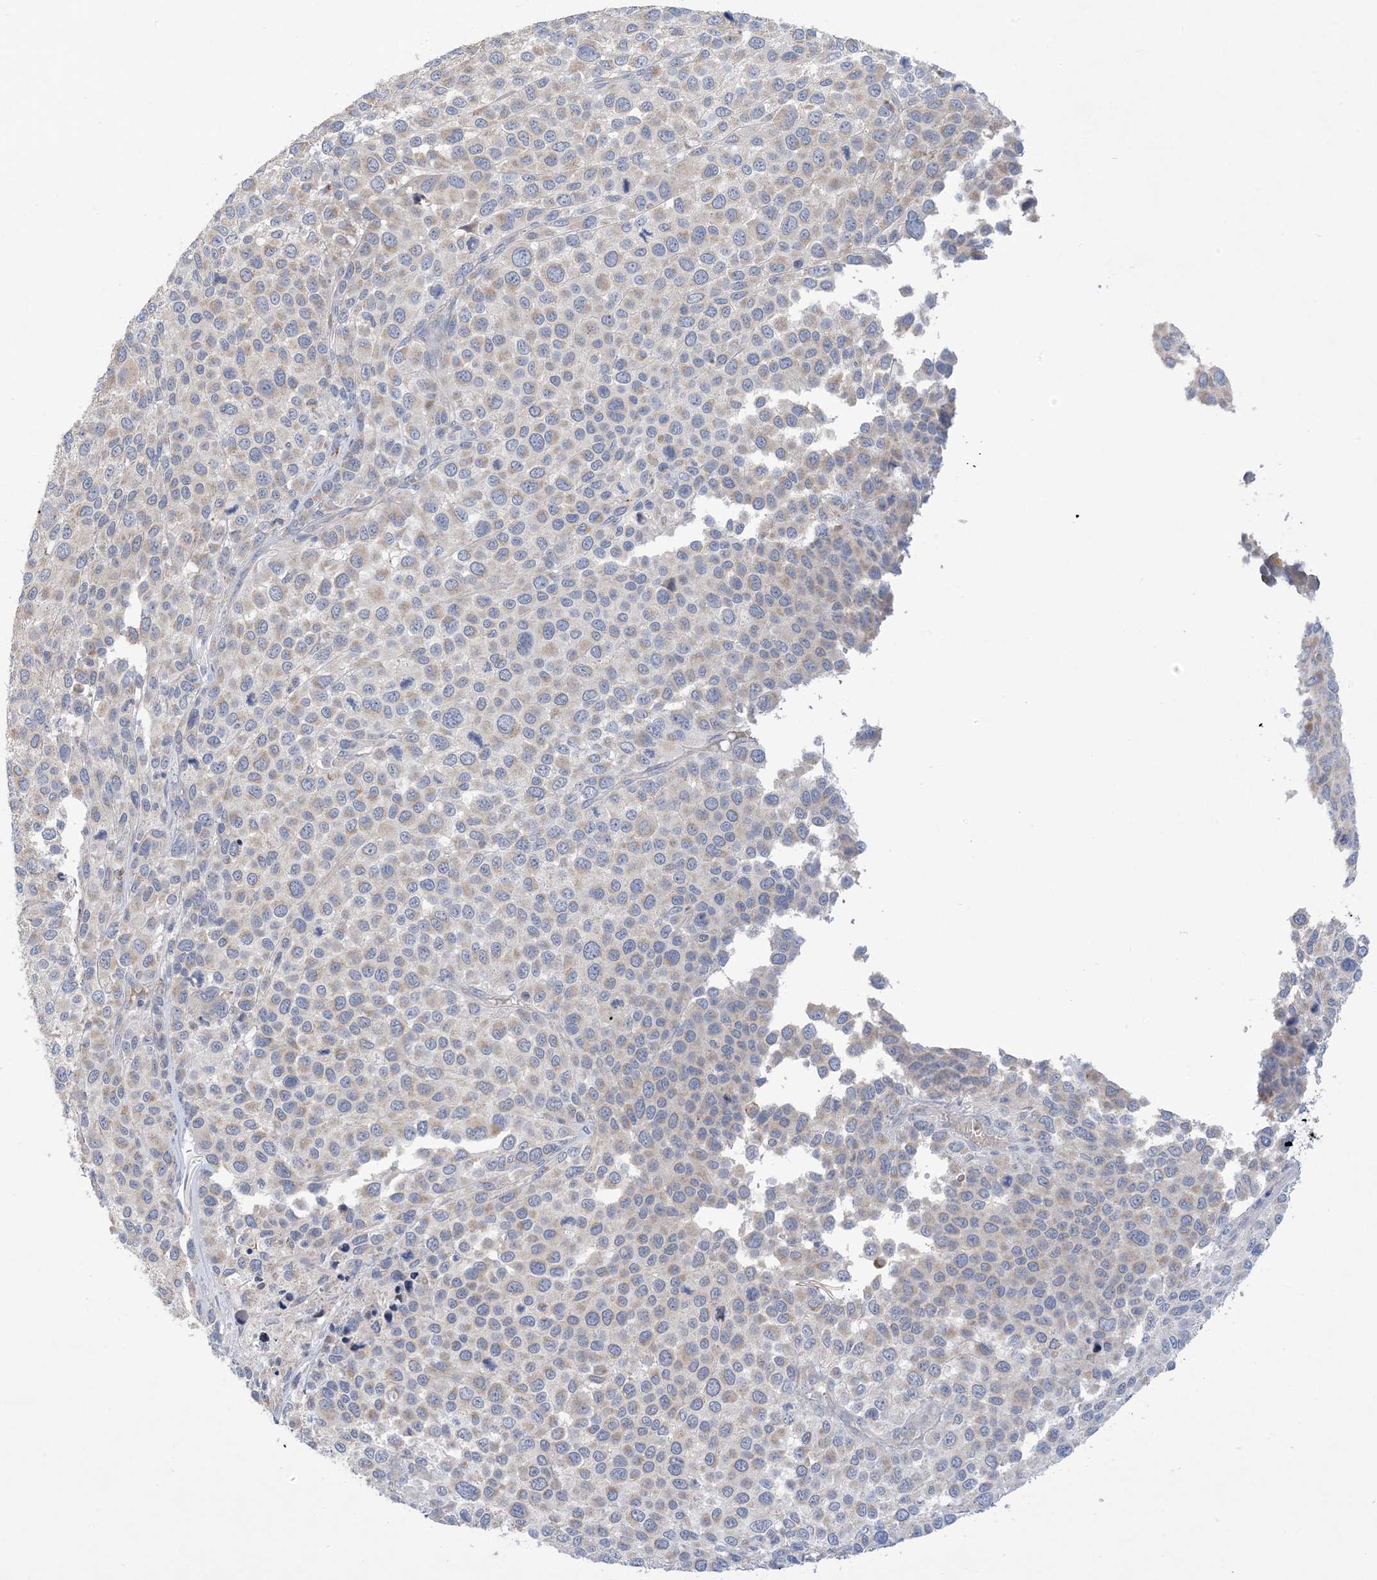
{"staining": {"intensity": "weak", "quantity": "<25%", "location": "cytoplasmic/membranous"}, "tissue": "melanoma", "cell_type": "Tumor cells", "image_type": "cancer", "snomed": [{"axis": "morphology", "description": "Malignant melanoma, NOS"}, {"axis": "topography", "description": "Skin of trunk"}], "caption": "This is an immunohistochemistry image of human malignant melanoma. There is no positivity in tumor cells.", "gene": "CLEC16A", "patient": {"sex": "male", "age": 71}}